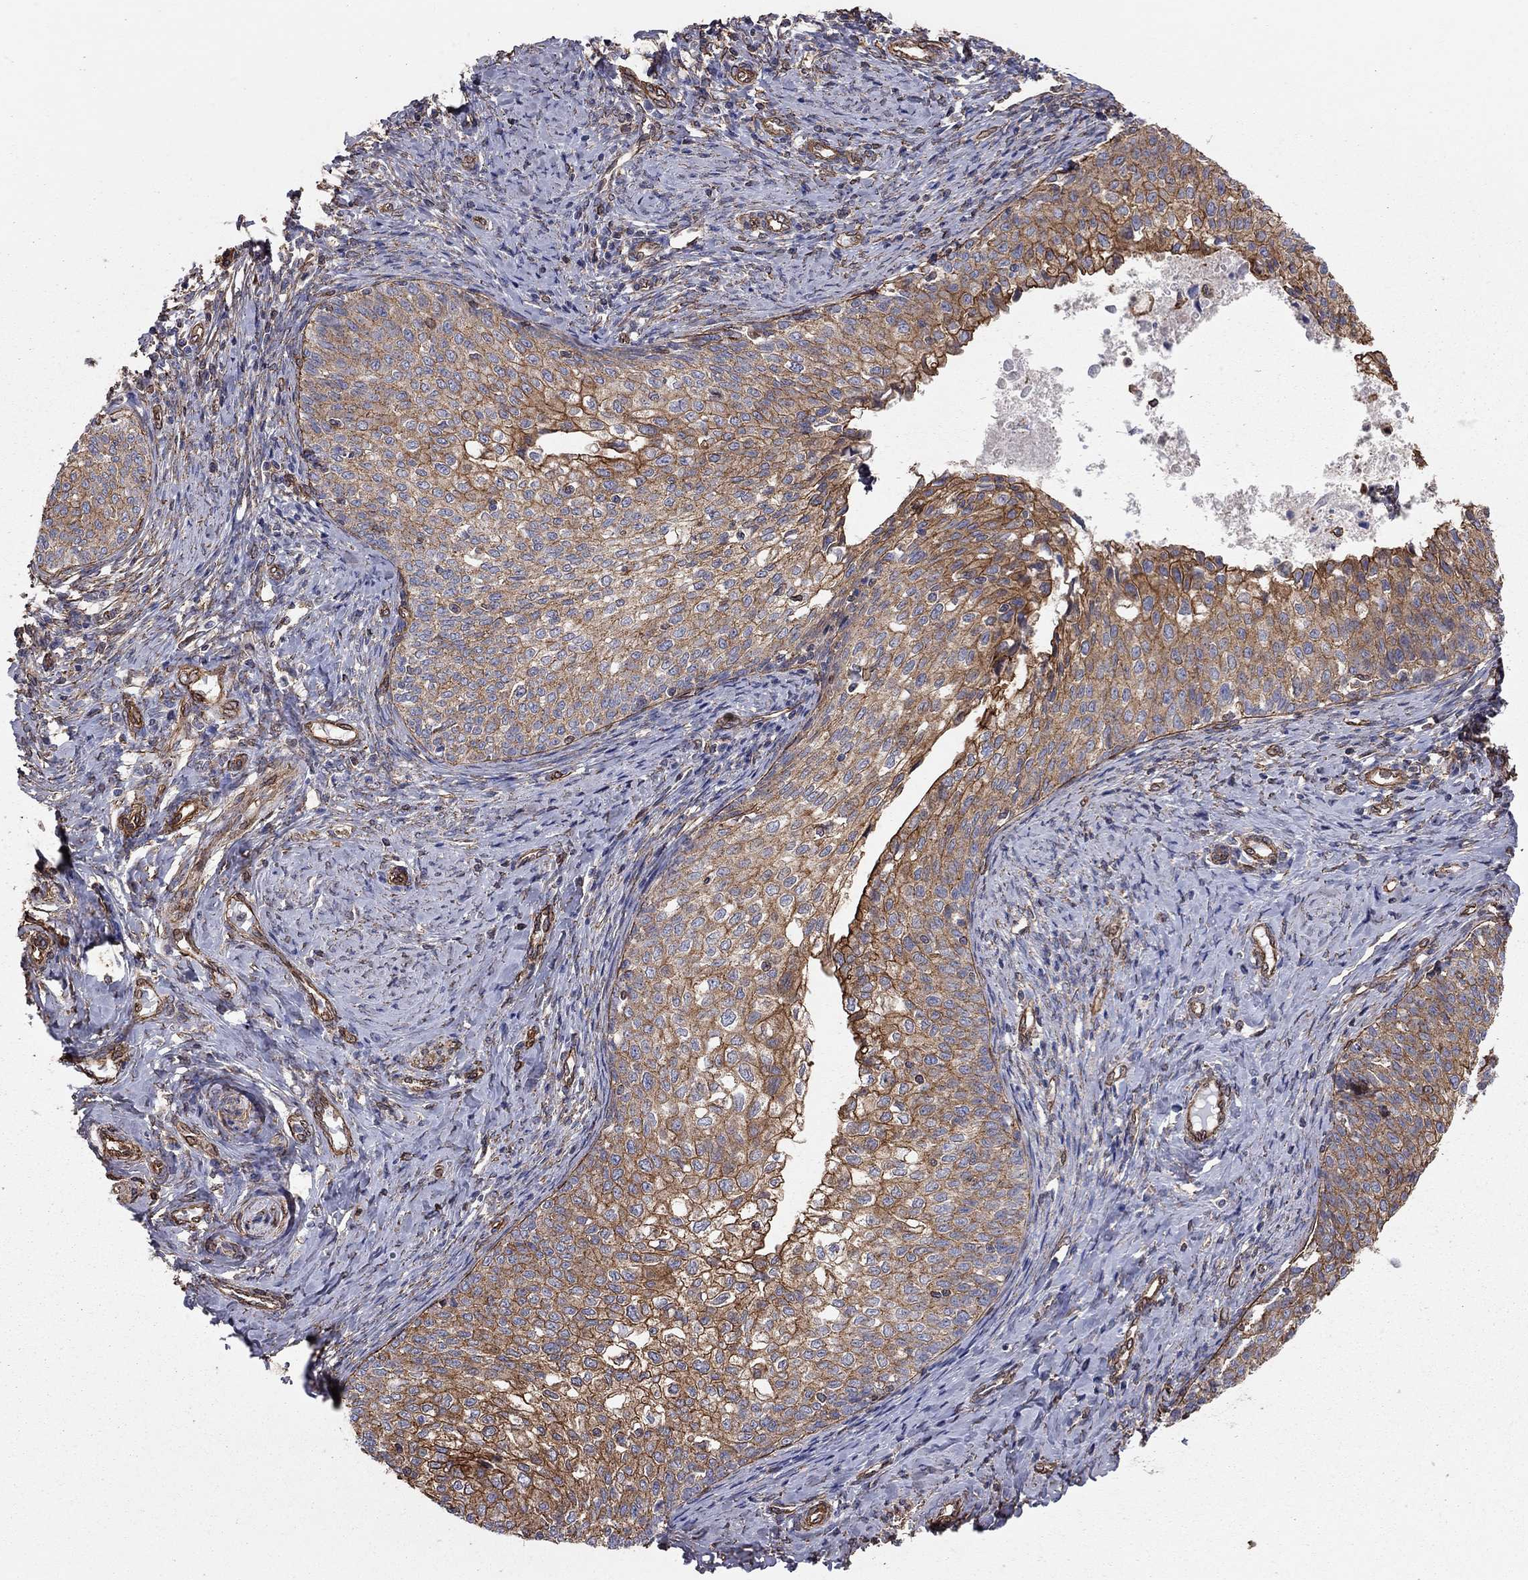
{"staining": {"intensity": "strong", "quantity": ">75%", "location": "cytoplasmic/membranous"}, "tissue": "cervical cancer", "cell_type": "Tumor cells", "image_type": "cancer", "snomed": [{"axis": "morphology", "description": "Squamous cell carcinoma, NOS"}, {"axis": "topography", "description": "Cervix"}], "caption": "Protein staining of cervical cancer tissue exhibits strong cytoplasmic/membranous positivity in approximately >75% of tumor cells.", "gene": "BICDL2", "patient": {"sex": "female", "age": 51}}